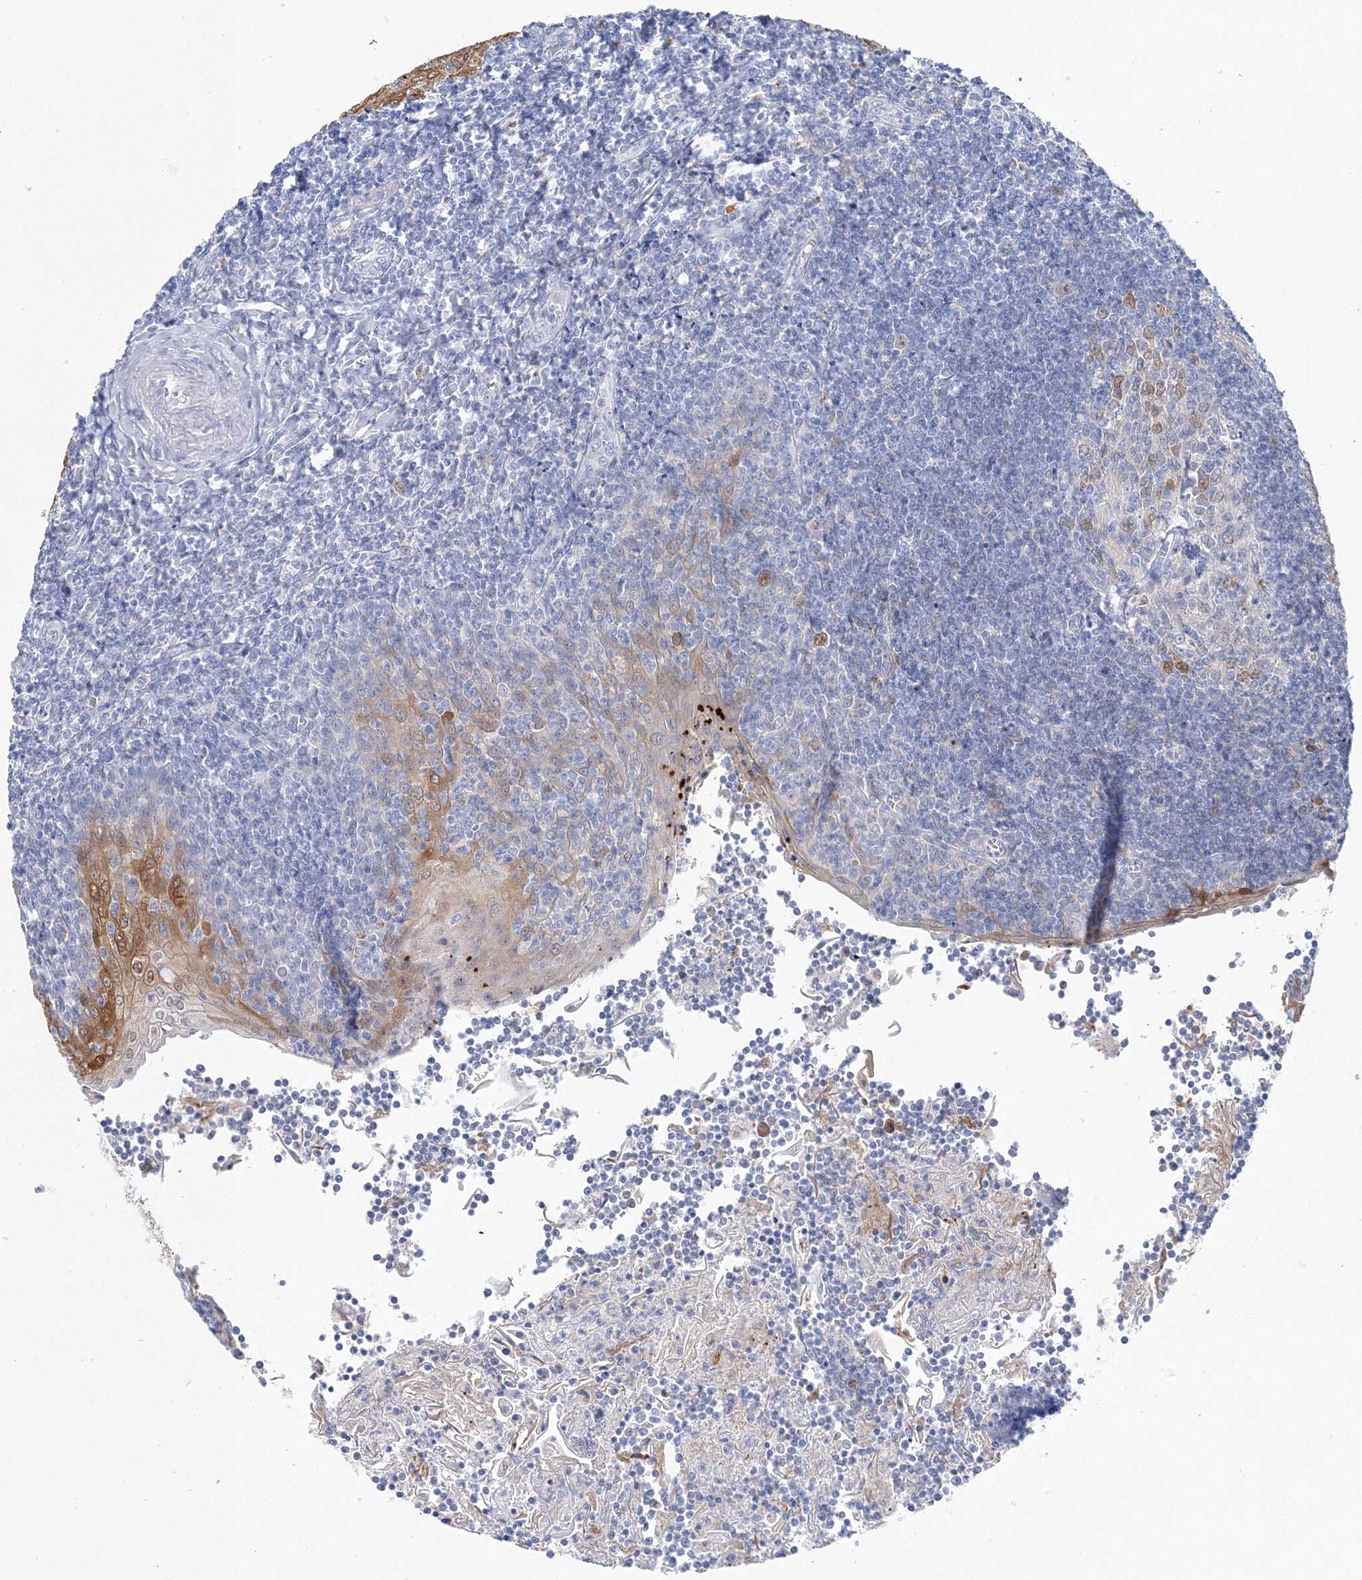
{"staining": {"intensity": "weak", "quantity": "<25%", "location": "nuclear"}, "tissue": "tonsil", "cell_type": "Germinal center cells", "image_type": "normal", "snomed": [{"axis": "morphology", "description": "Normal tissue, NOS"}, {"axis": "topography", "description": "Tonsil"}], "caption": "The photomicrograph demonstrates no significant positivity in germinal center cells of tonsil. The staining is performed using DAB brown chromogen with nuclei counter-stained in using hematoxylin.", "gene": "HMGCS1", "patient": {"sex": "male", "age": 27}}